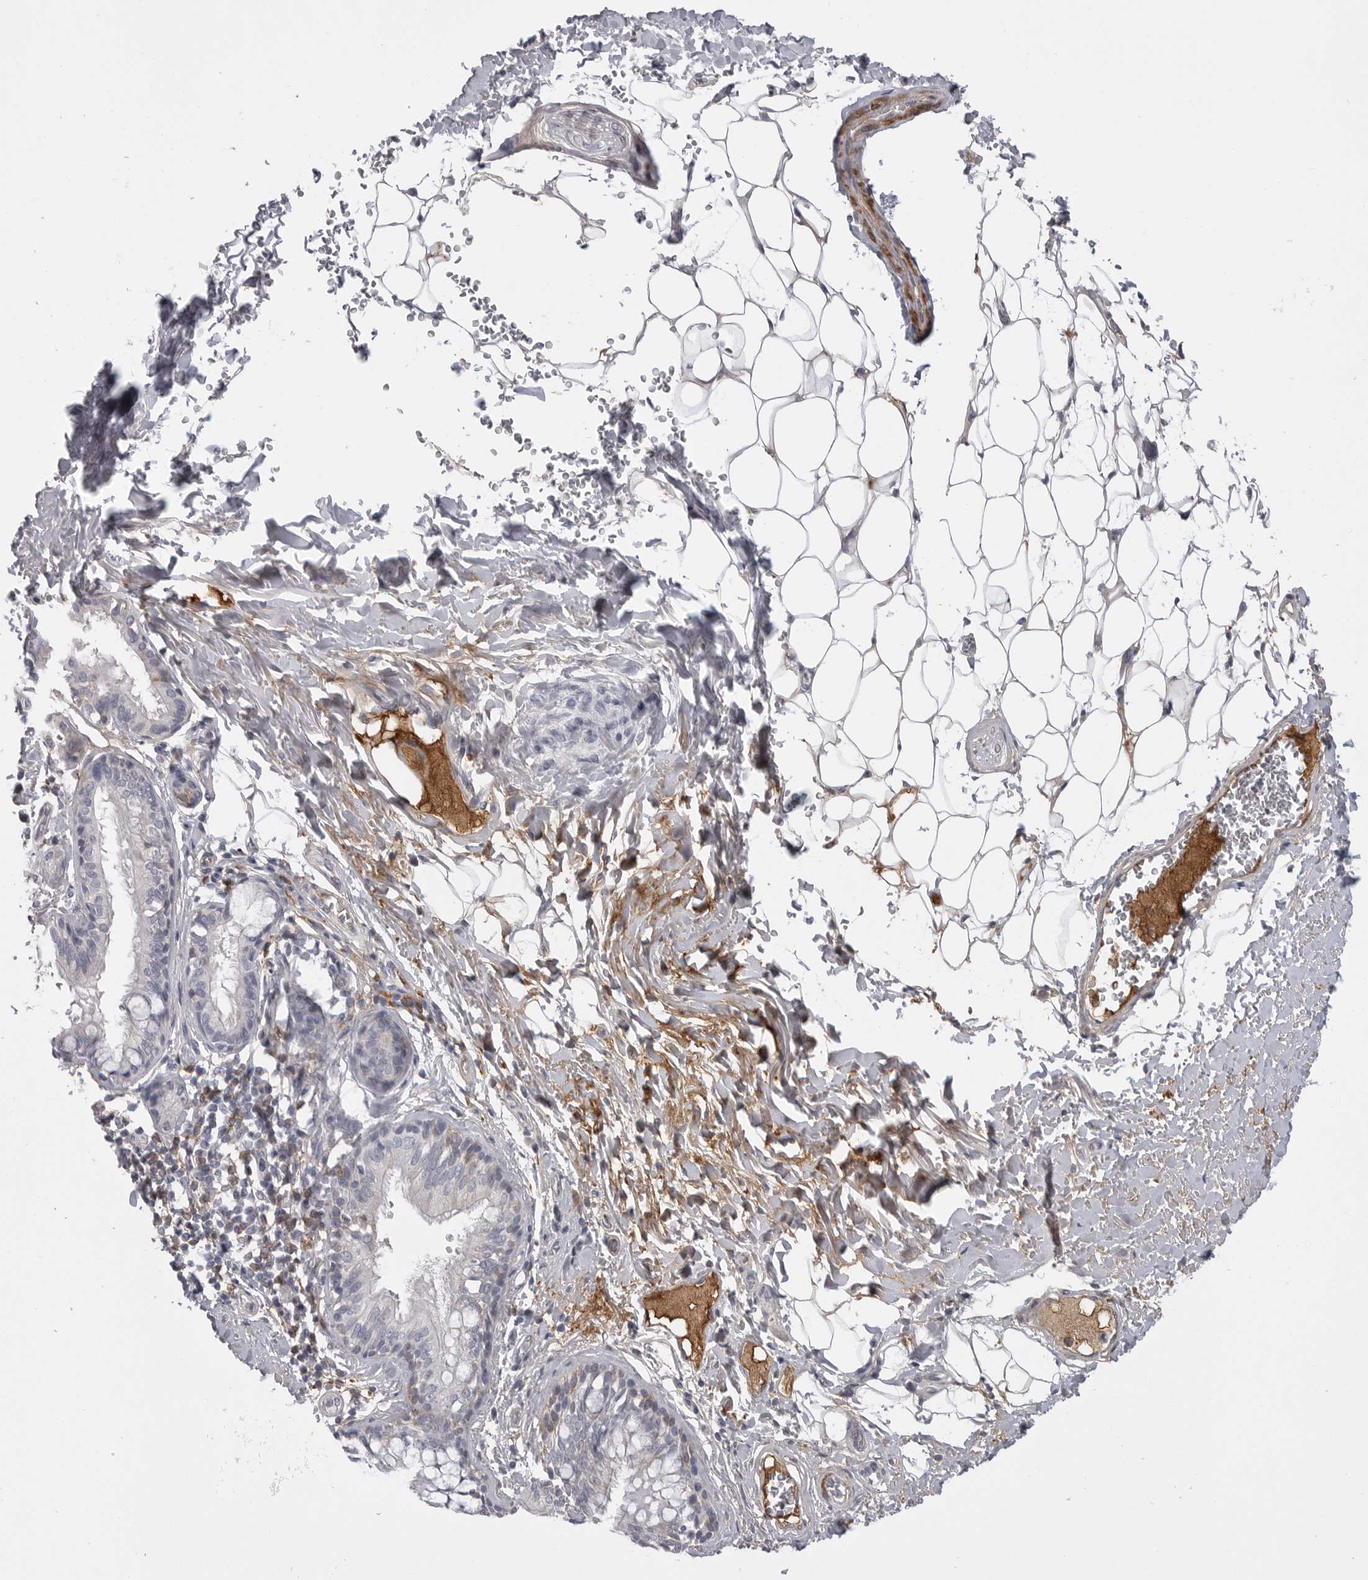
{"staining": {"intensity": "negative", "quantity": "none", "location": "none"}, "tissue": "bronchus", "cell_type": "Respiratory epithelial cells", "image_type": "normal", "snomed": [{"axis": "morphology", "description": "Normal tissue, NOS"}, {"axis": "topography", "description": "Cartilage tissue"}], "caption": "A photomicrograph of bronchus stained for a protein displays no brown staining in respiratory epithelial cells. The staining was performed using DAB (3,3'-diaminobenzidine) to visualize the protein expression in brown, while the nuclei were stained in blue with hematoxylin (Magnification: 20x).", "gene": "SERPING1", "patient": {"sex": "female", "age": 63}}